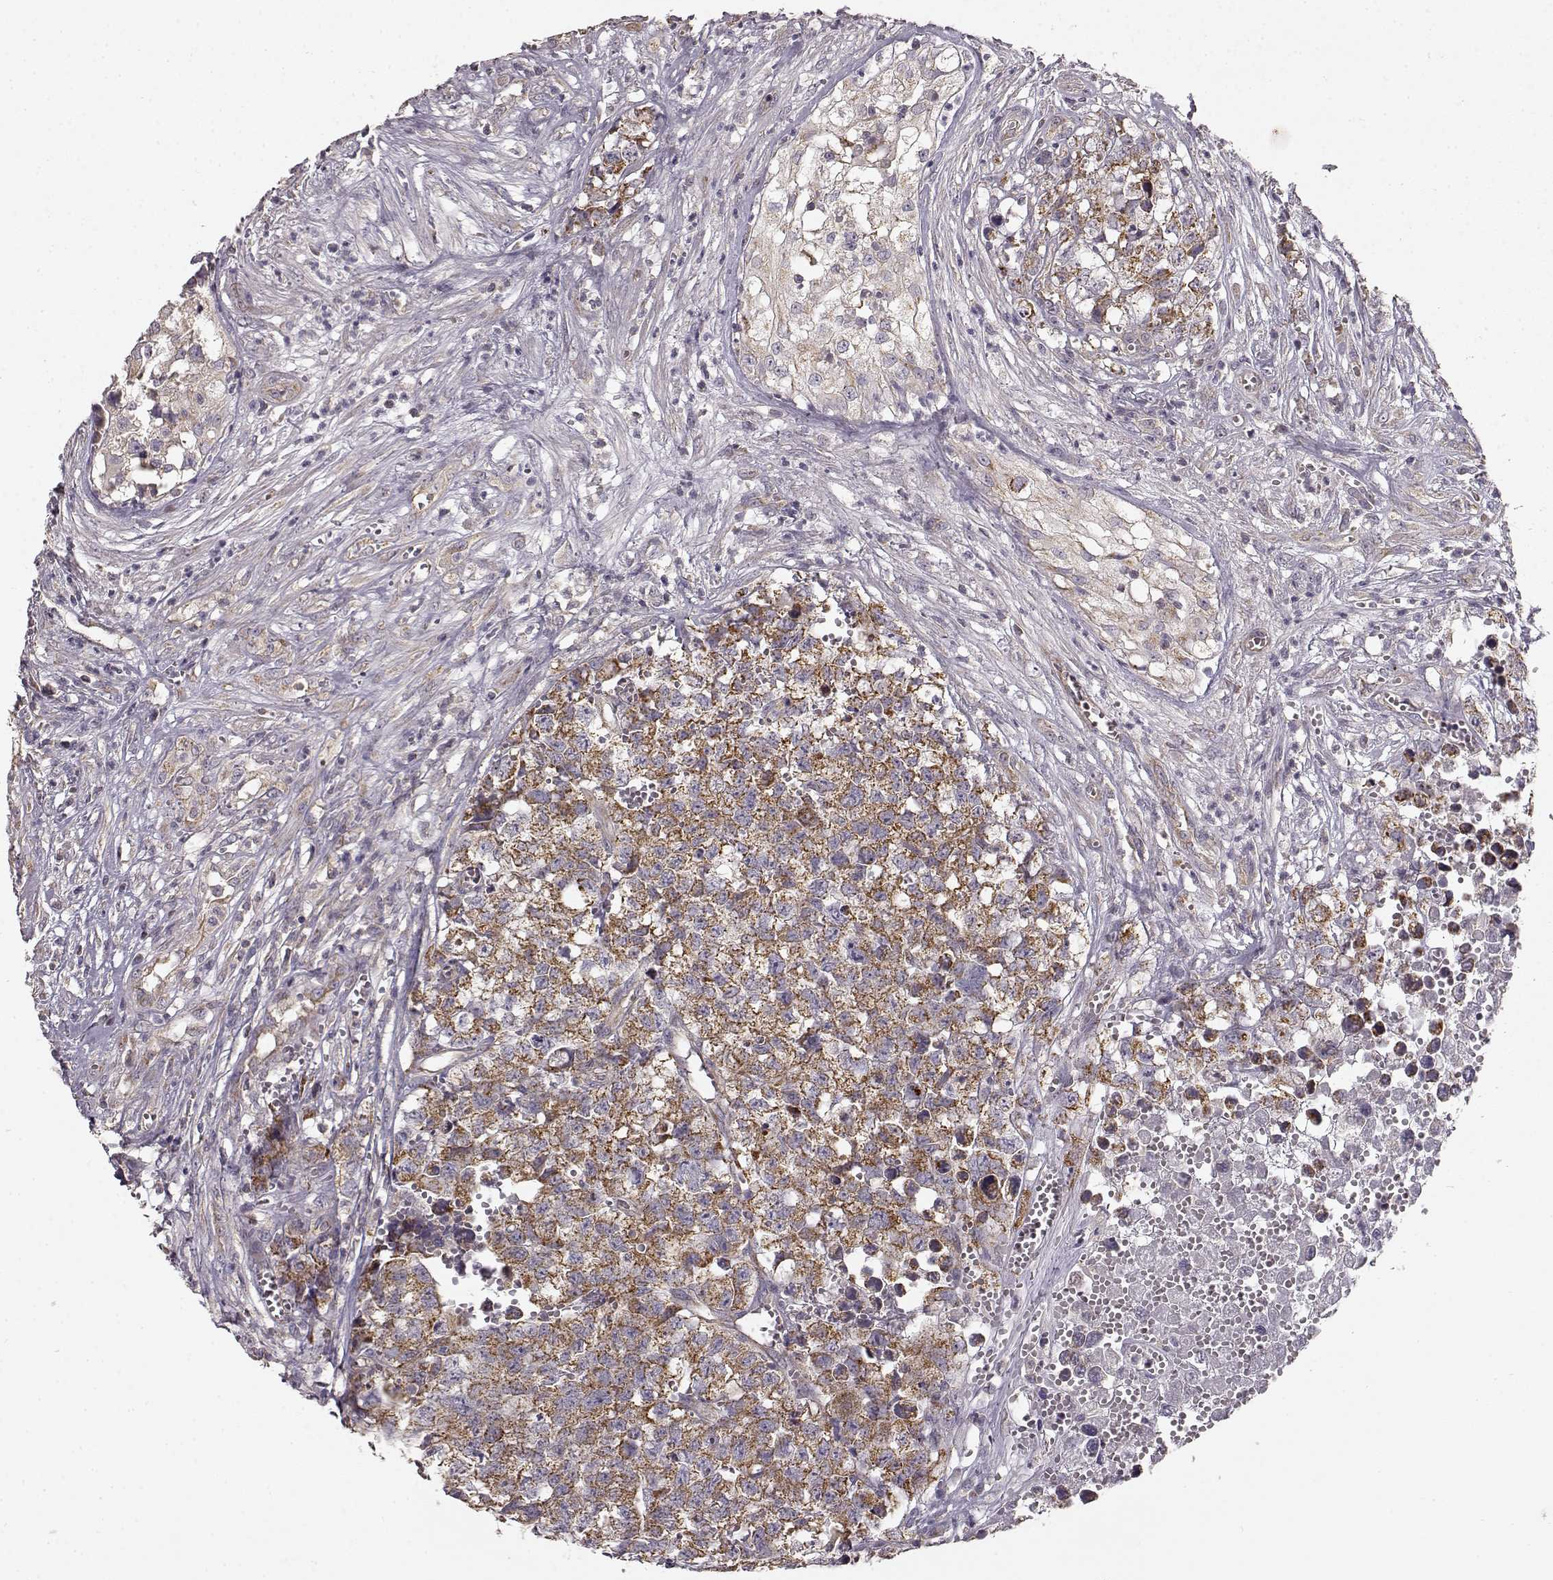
{"staining": {"intensity": "strong", "quantity": ">75%", "location": "cytoplasmic/membranous"}, "tissue": "testis cancer", "cell_type": "Tumor cells", "image_type": "cancer", "snomed": [{"axis": "morphology", "description": "Seminoma, NOS"}, {"axis": "morphology", "description": "Carcinoma, Embryonal, NOS"}, {"axis": "topography", "description": "Testis"}], "caption": "Testis embryonal carcinoma was stained to show a protein in brown. There is high levels of strong cytoplasmic/membranous expression in approximately >75% of tumor cells. (Stains: DAB in brown, nuclei in blue, Microscopy: brightfield microscopy at high magnification).", "gene": "ERBB3", "patient": {"sex": "male", "age": 22}}